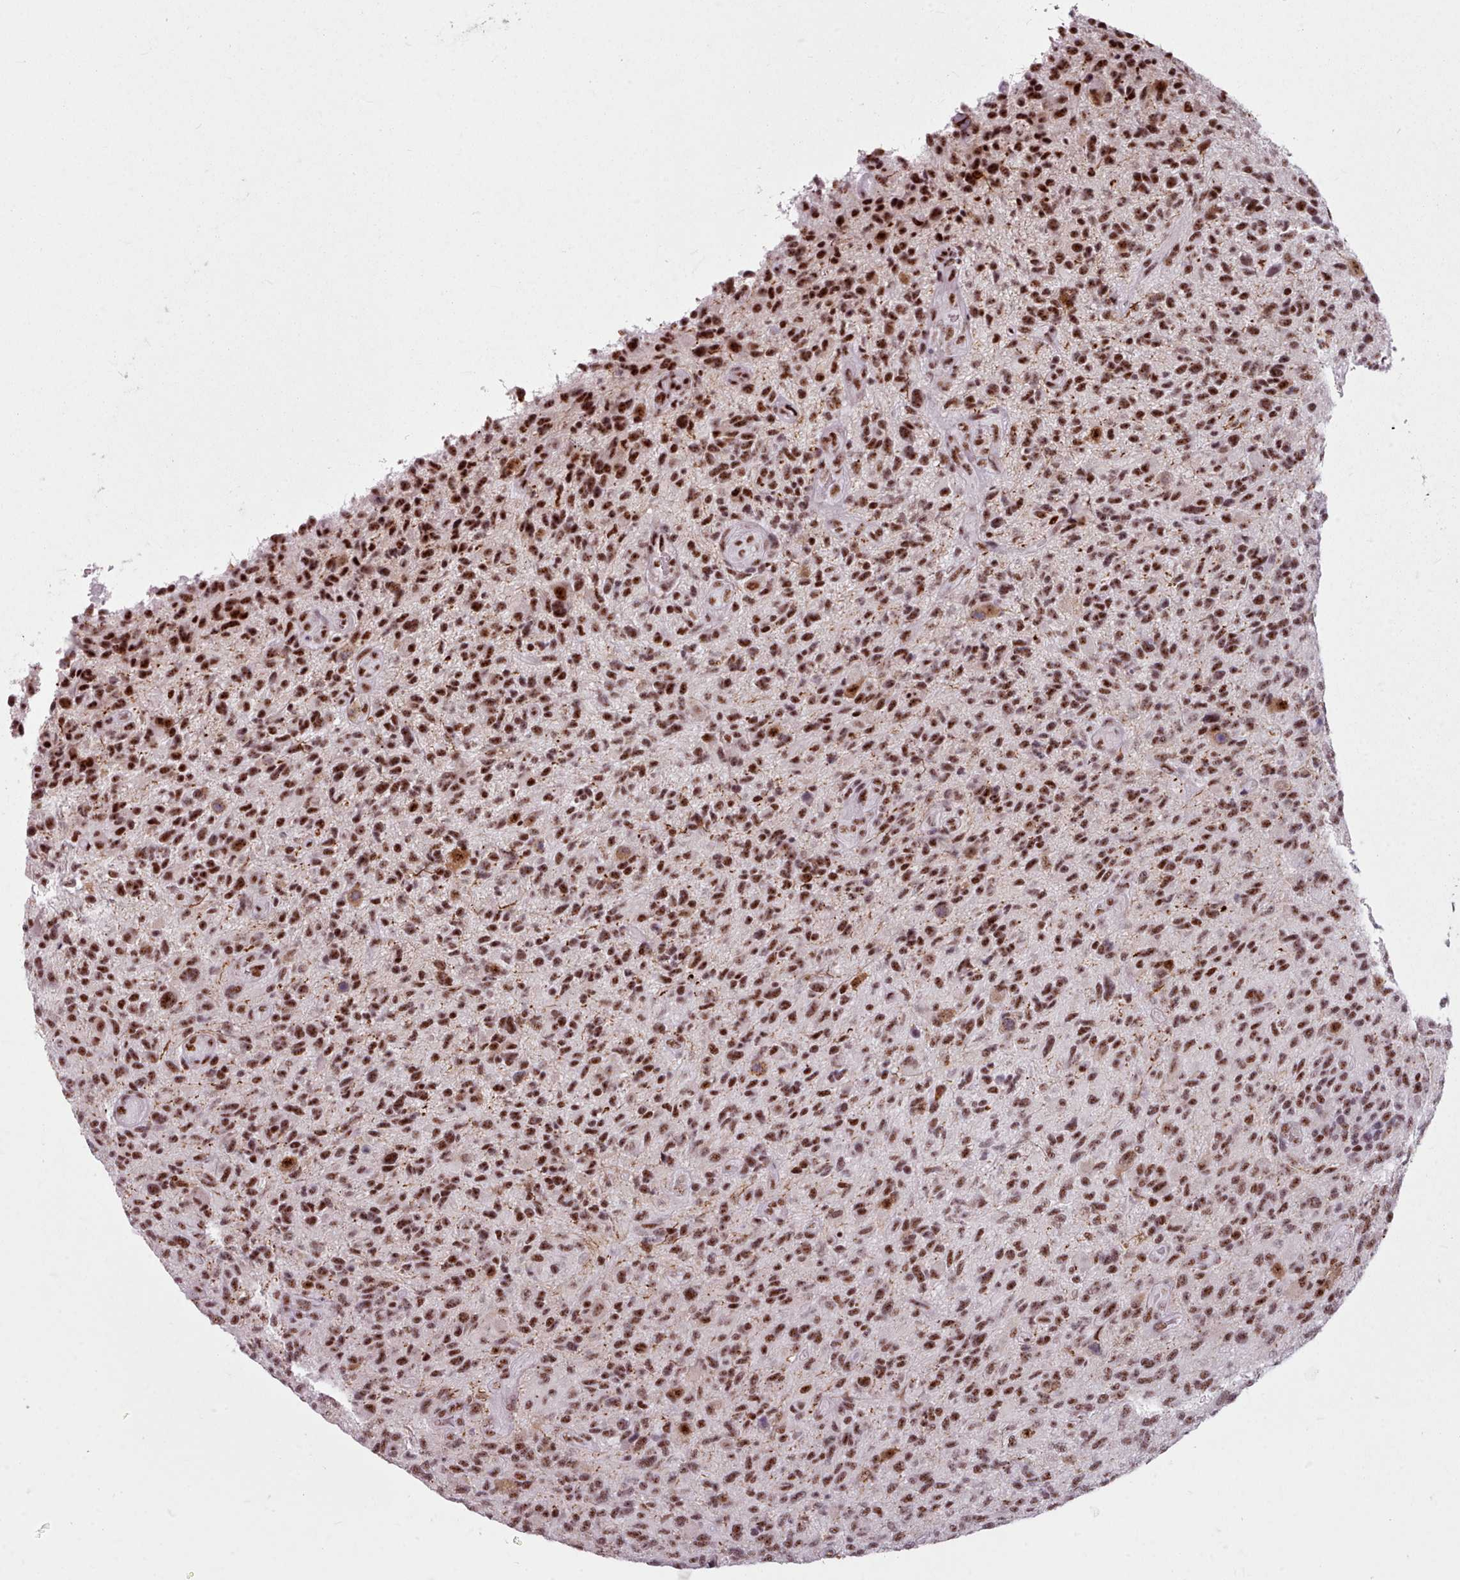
{"staining": {"intensity": "strong", "quantity": ">75%", "location": "nuclear"}, "tissue": "glioma", "cell_type": "Tumor cells", "image_type": "cancer", "snomed": [{"axis": "morphology", "description": "Glioma, malignant, High grade"}, {"axis": "topography", "description": "Brain"}], "caption": "Immunohistochemical staining of human glioma shows high levels of strong nuclear positivity in approximately >75% of tumor cells.", "gene": "SRRM1", "patient": {"sex": "male", "age": 47}}